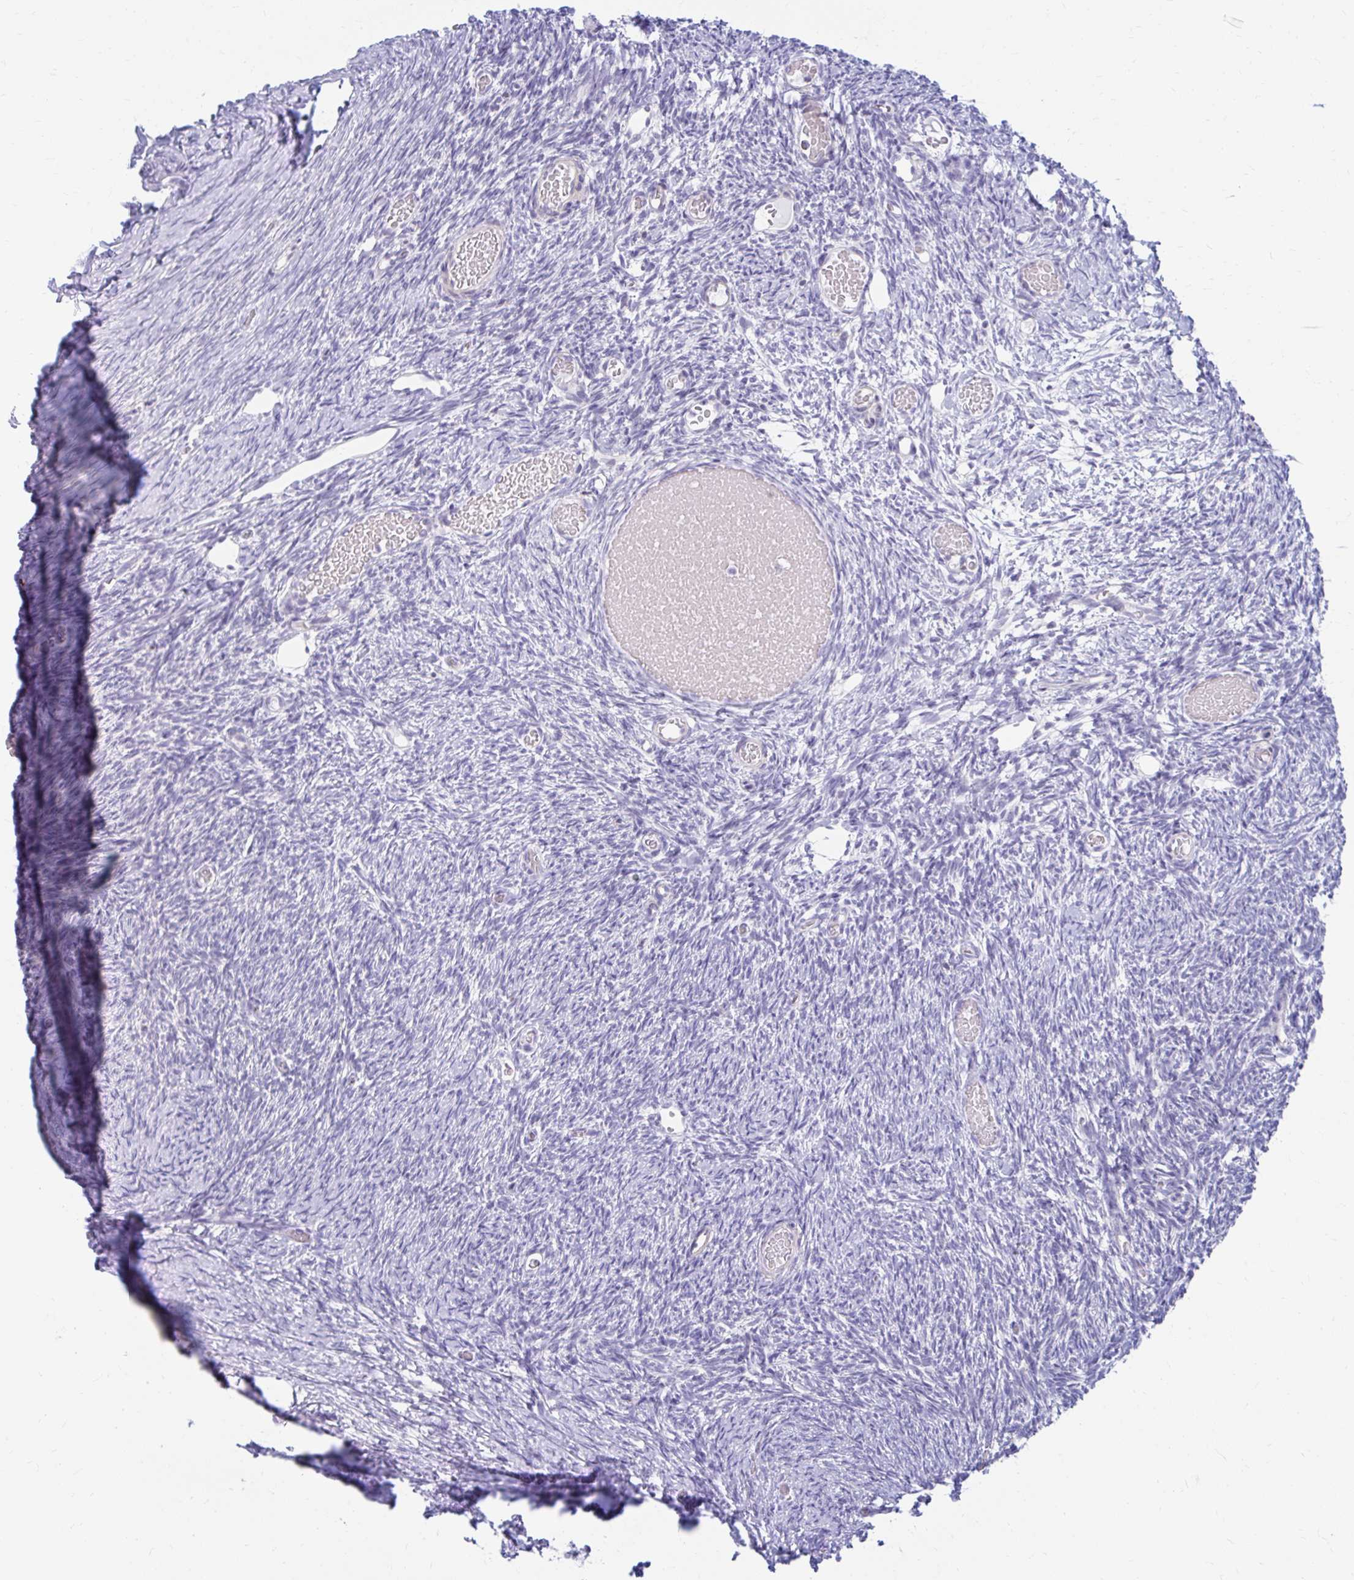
{"staining": {"intensity": "weak", "quantity": "<25%", "location": "cytoplasmic/membranous"}, "tissue": "ovary", "cell_type": "Follicle cells", "image_type": "normal", "snomed": [{"axis": "morphology", "description": "Normal tissue, NOS"}, {"axis": "topography", "description": "Ovary"}], "caption": "IHC of benign human ovary displays no expression in follicle cells. (DAB immunohistochemistry (IHC) visualized using brightfield microscopy, high magnification).", "gene": "RADIL", "patient": {"sex": "female", "age": 39}}